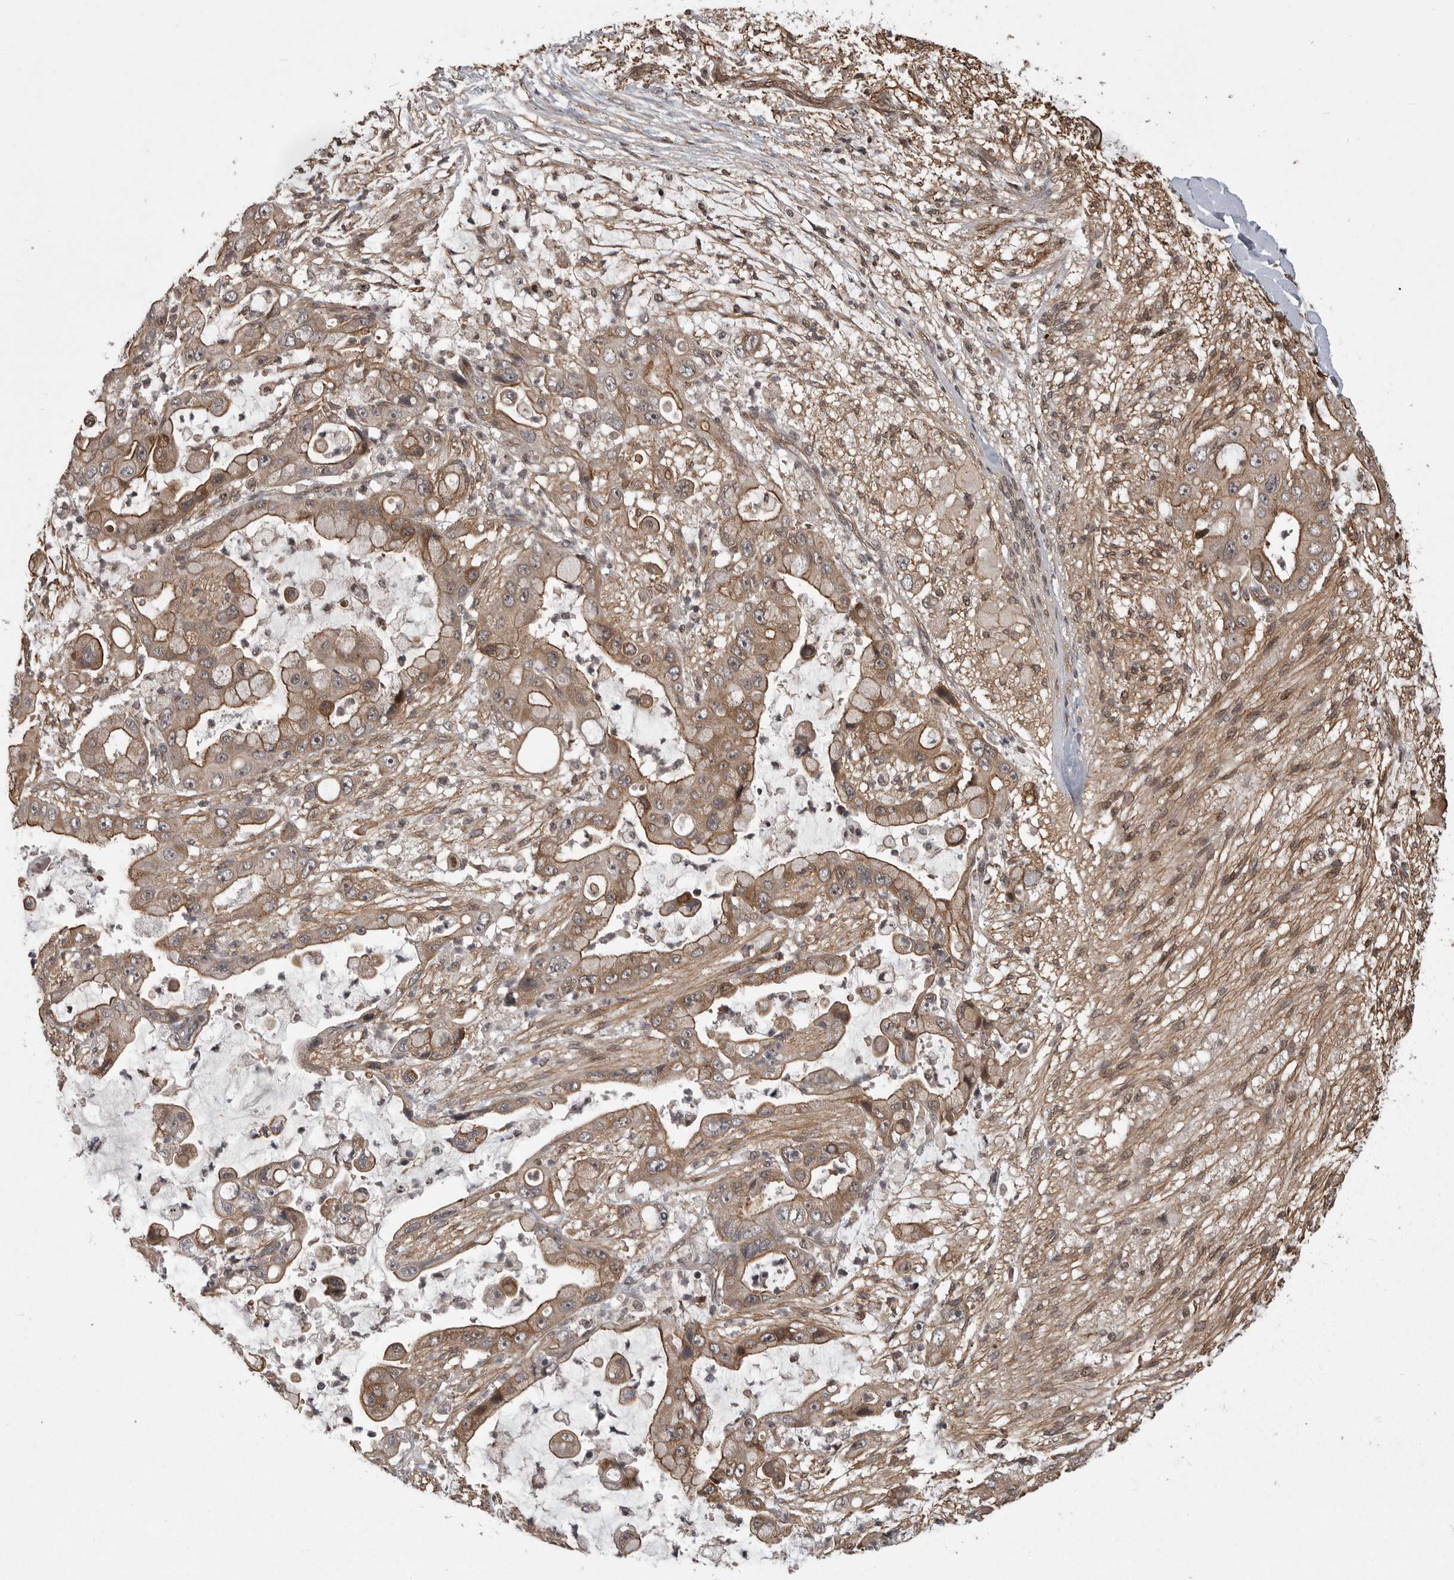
{"staining": {"intensity": "moderate", "quantity": ">75%", "location": "cytoplasmic/membranous"}, "tissue": "liver cancer", "cell_type": "Tumor cells", "image_type": "cancer", "snomed": [{"axis": "morphology", "description": "Cholangiocarcinoma"}, {"axis": "topography", "description": "Liver"}], "caption": "A micrograph showing moderate cytoplasmic/membranous positivity in about >75% of tumor cells in cholangiocarcinoma (liver), as visualized by brown immunohistochemical staining.", "gene": "DNAJC8", "patient": {"sex": "female", "age": 54}}